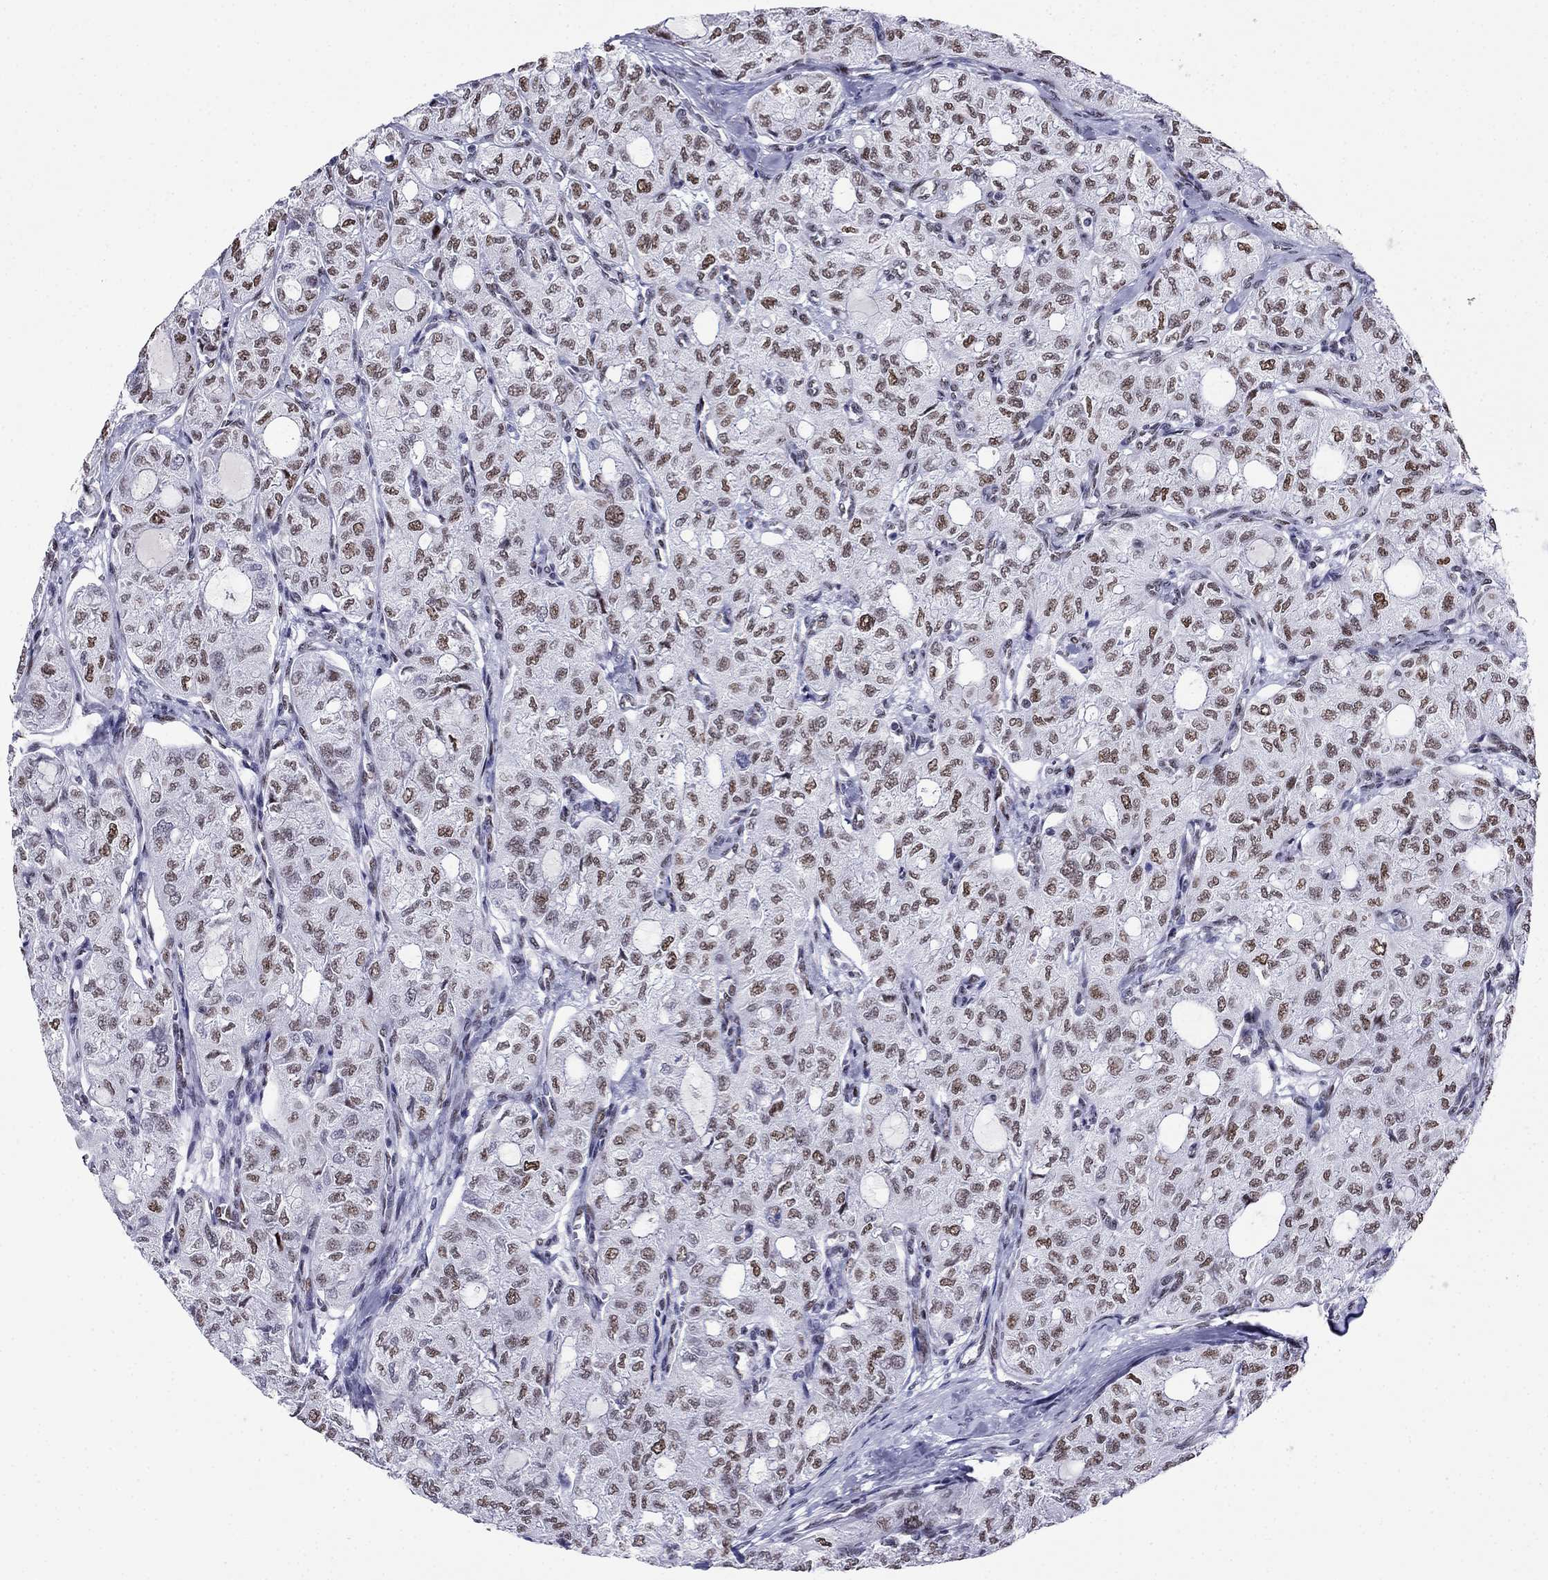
{"staining": {"intensity": "strong", "quantity": ">75%", "location": "nuclear"}, "tissue": "thyroid cancer", "cell_type": "Tumor cells", "image_type": "cancer", "snomed": [{"axis": "morphology", "description": "Follicular adenoma carcinoma, NOS"}, {"axis": "topography", "description": "Thyroid gland"}], "caption": "Tumor cells reveal high levels of strong nuclear staining in about >75% of cells in human thyroid cancer. Using DAB (brown) and hematoxylin (blue) stains, captured at high magnification using brightfield microscopy.", "gene": "PPM1G", "patient": {"sex": "male", "age": 75}}